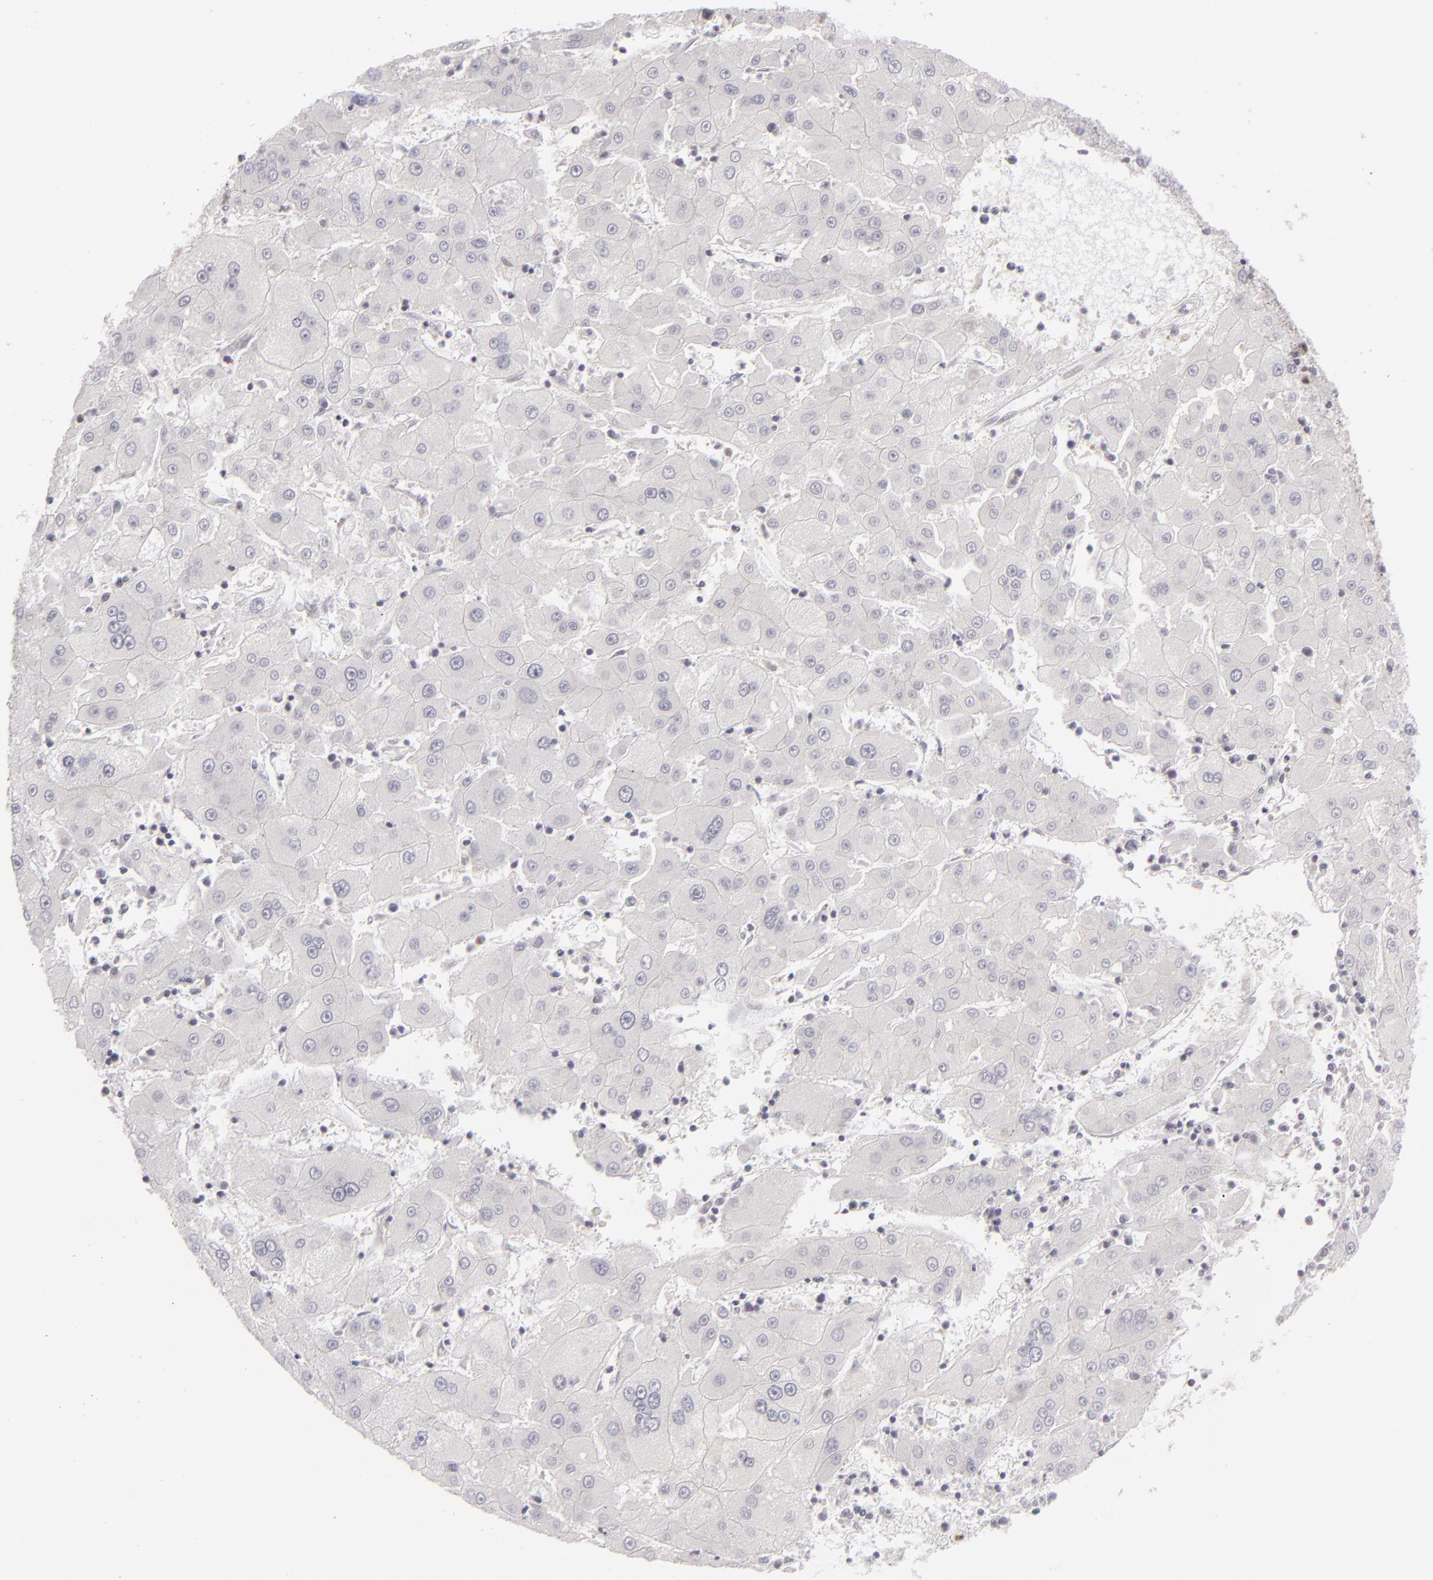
{"staining": {"intensity": "negative", "quantity": "none", "location": "none"}, "tissue": "liver cancer", "cell_type": "Tumor cells", "image_type": "cancer", "snomed": [{"axis": "morphology", "description": "Carcinoma, Hepatocellular, NOS"}, {"axis": "topography", "description": "Liver"}], "caption": "IHC of liver hepatocellular carcinoma reveals no positivity in tumor cells.", "gene": "CLDN2", "patient": {"sex": "male", "age": 72}}